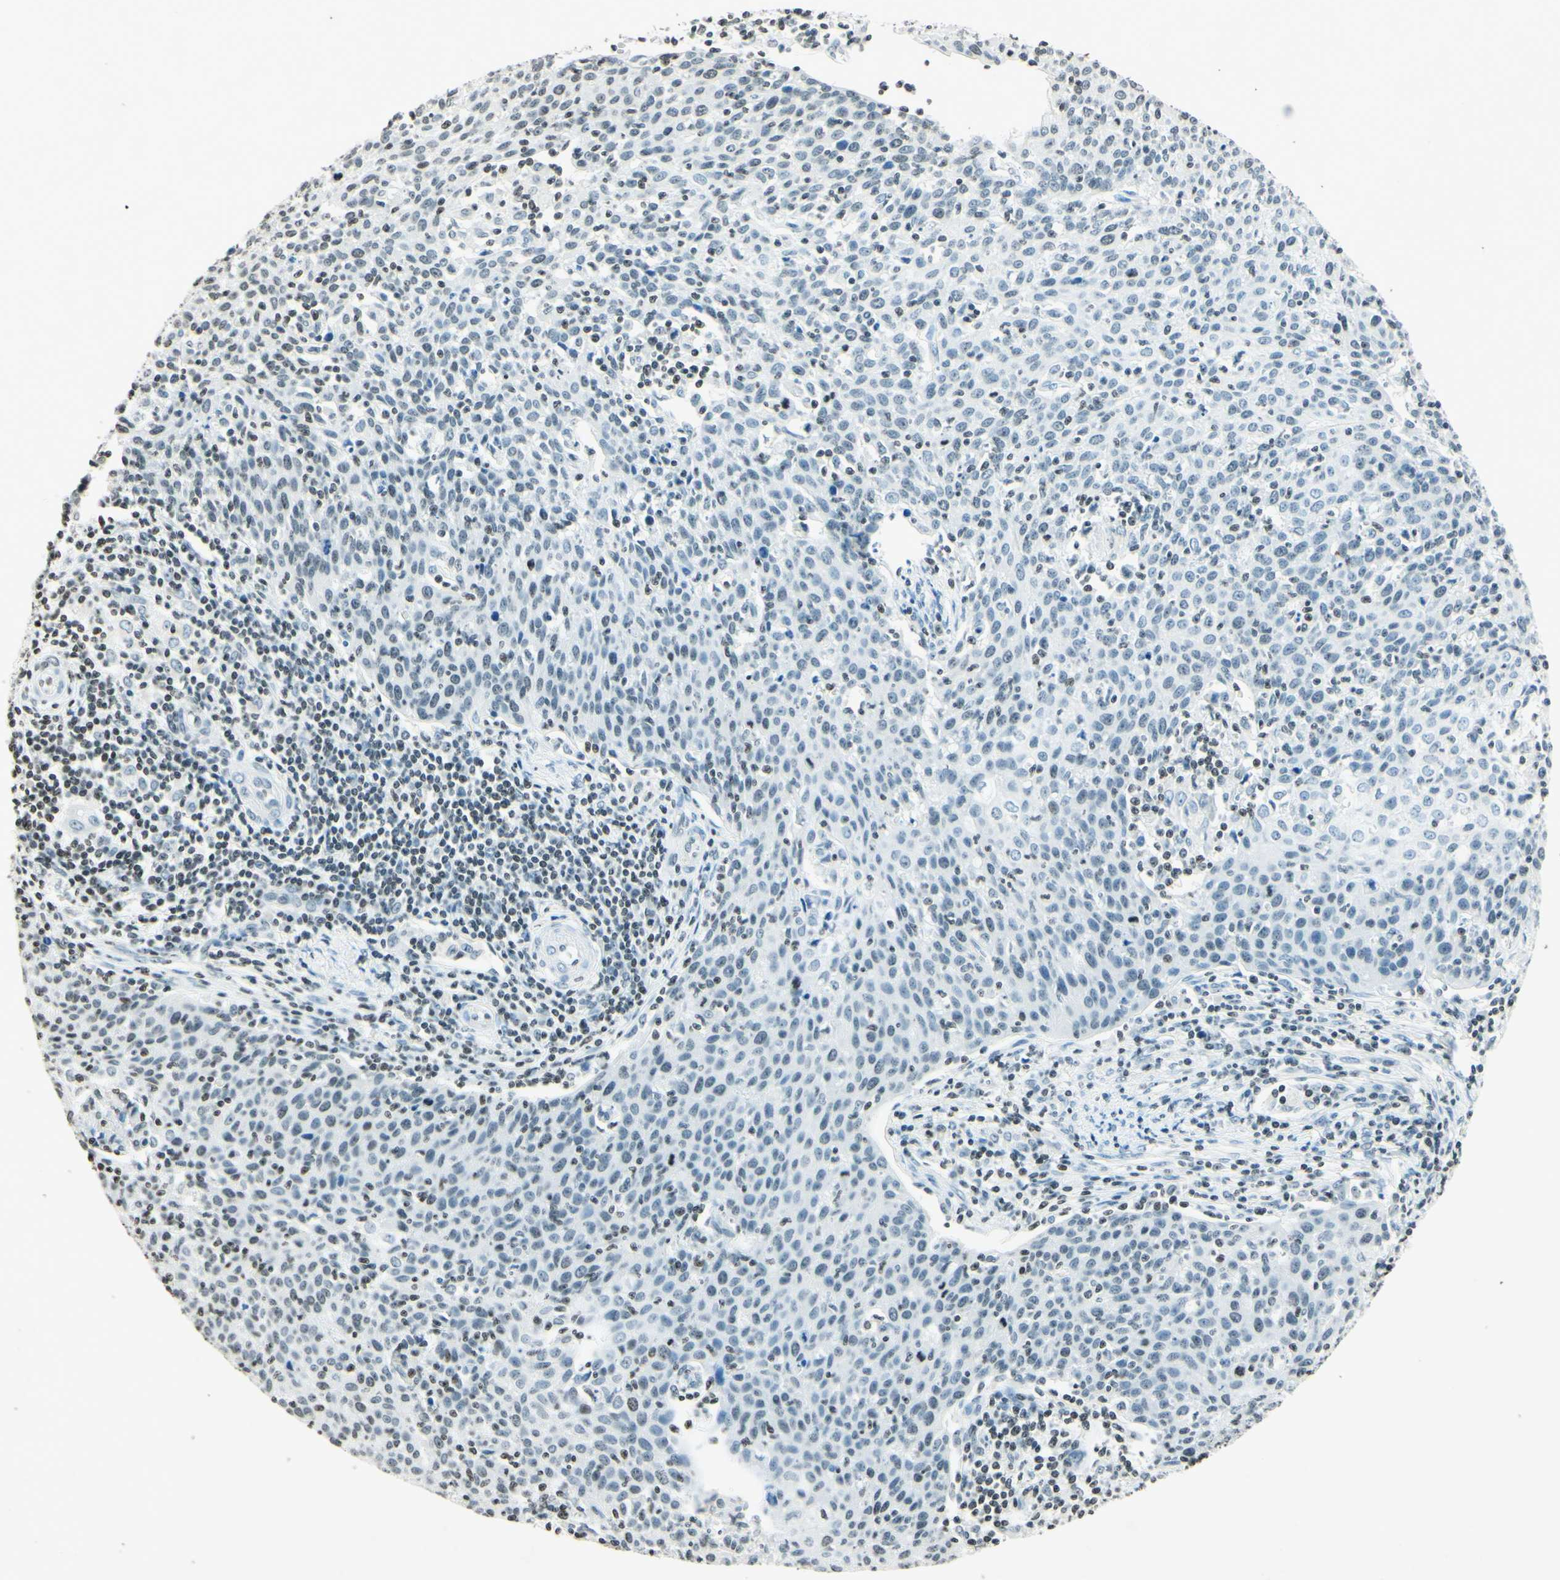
{"staining": {"intensity": "weak", "quantity": "25%-75%", "location": "nuclear"}, "tissue": "cervical cancer", "cell_type": "Tumor cells", "image_type": "cancer", "snomed": [{"axis": "morphology", "description": "Squamous cell carcinoma, NOS"}, {"axis": "topography", "description": "Cervix"}], "caption": "Squamous cell carcinoma (cervical) was stained to show a protein in brown. There is low levels of weak nuclear expression in about 25%-75% of tumor cells. (Brightfield microscopy of DAB IHC at high magnification).", "gene": "MSH2", "patient": {"sex": "female", "age": 38}}